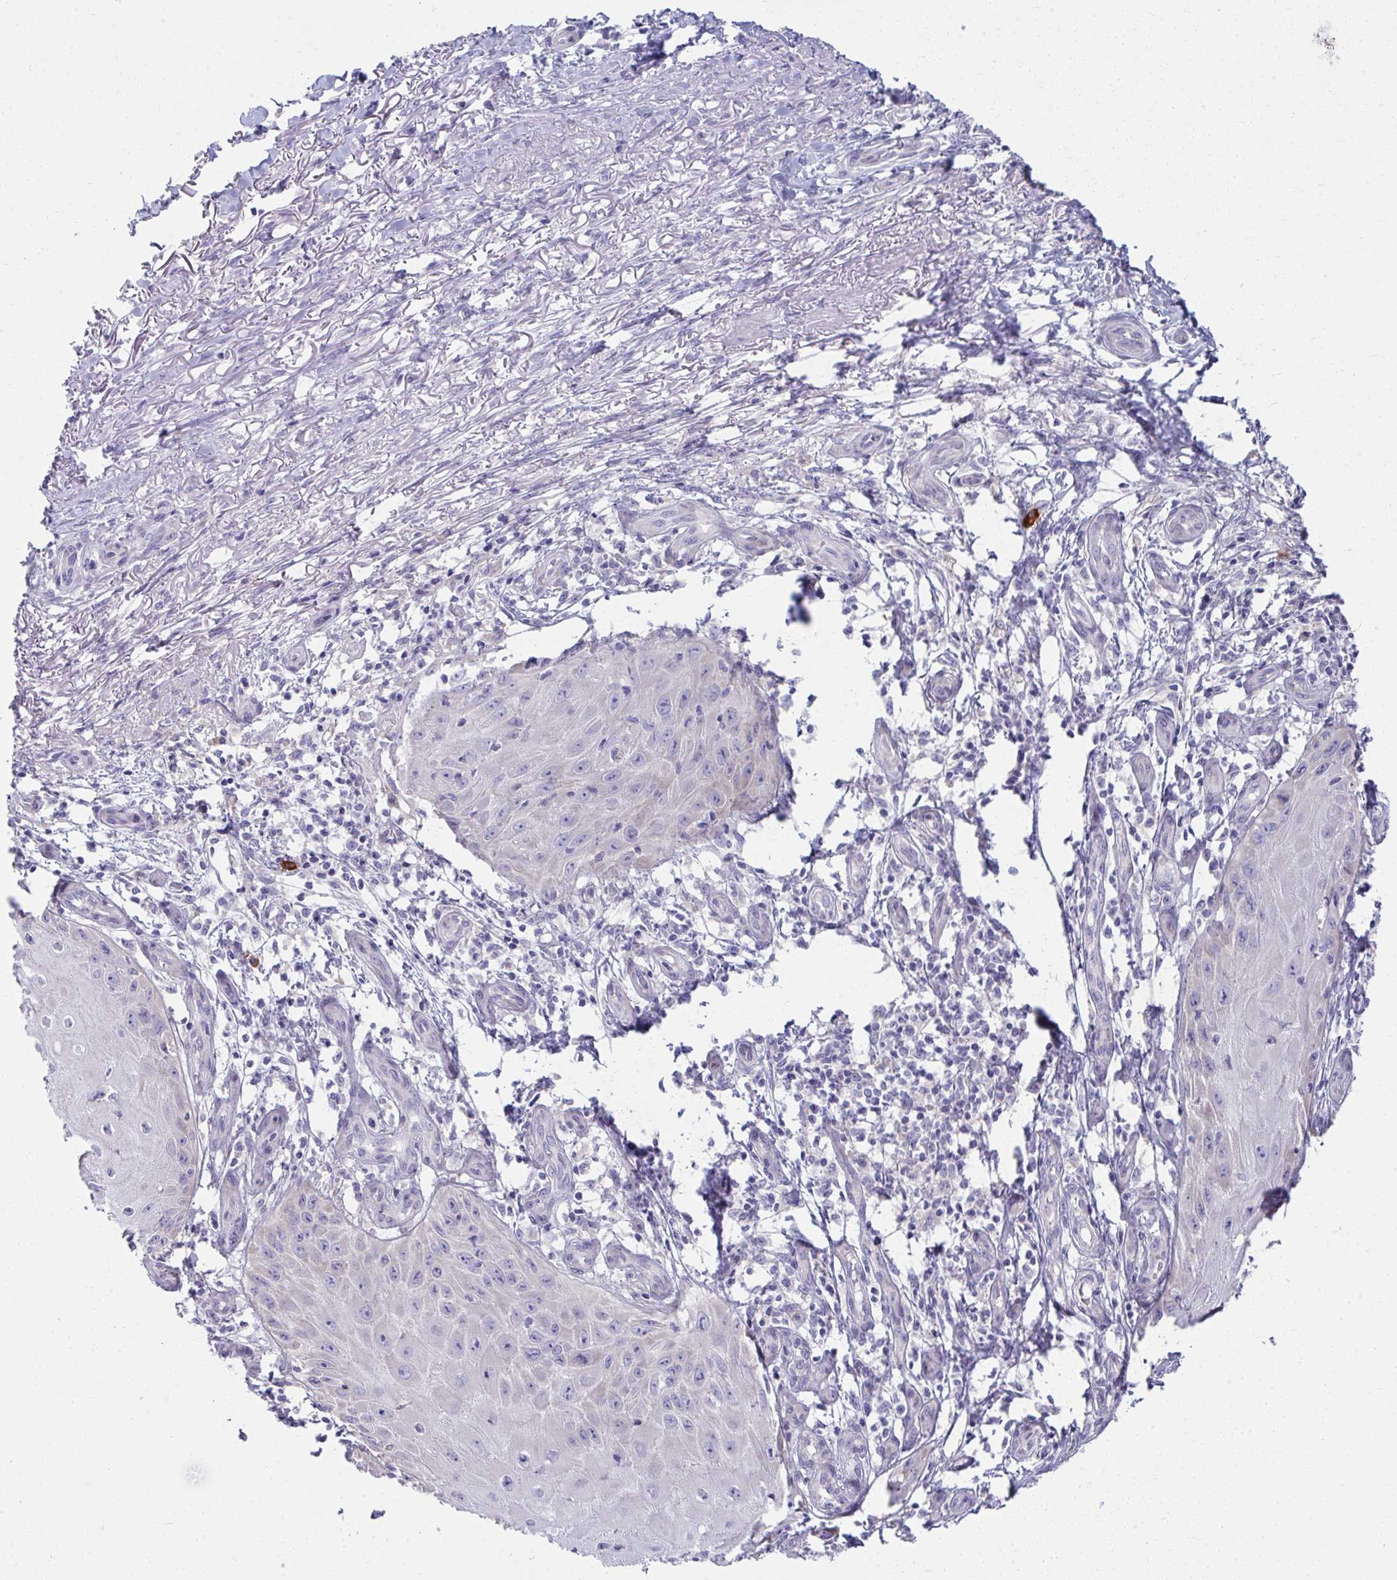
{"staining": {"intensity": "negative", "quantity": "none", "location": "none"}, "tissue": "skin cancer", "cell_type": "Tumor cells", "image_type": "cancer", "snomed": [{"axis": "morphology", "description": "Squamous cell carcinoma, NOS"}, {"axis": "topography", "description": "Skin"}], "caption": "Squamous cell carcinoma (skin) stained for a protein using immunohistochemistry (IHC) shows no staining tumor cells.", "gene": "FASLG", "patient": {"sex": "female", "age": 77}}